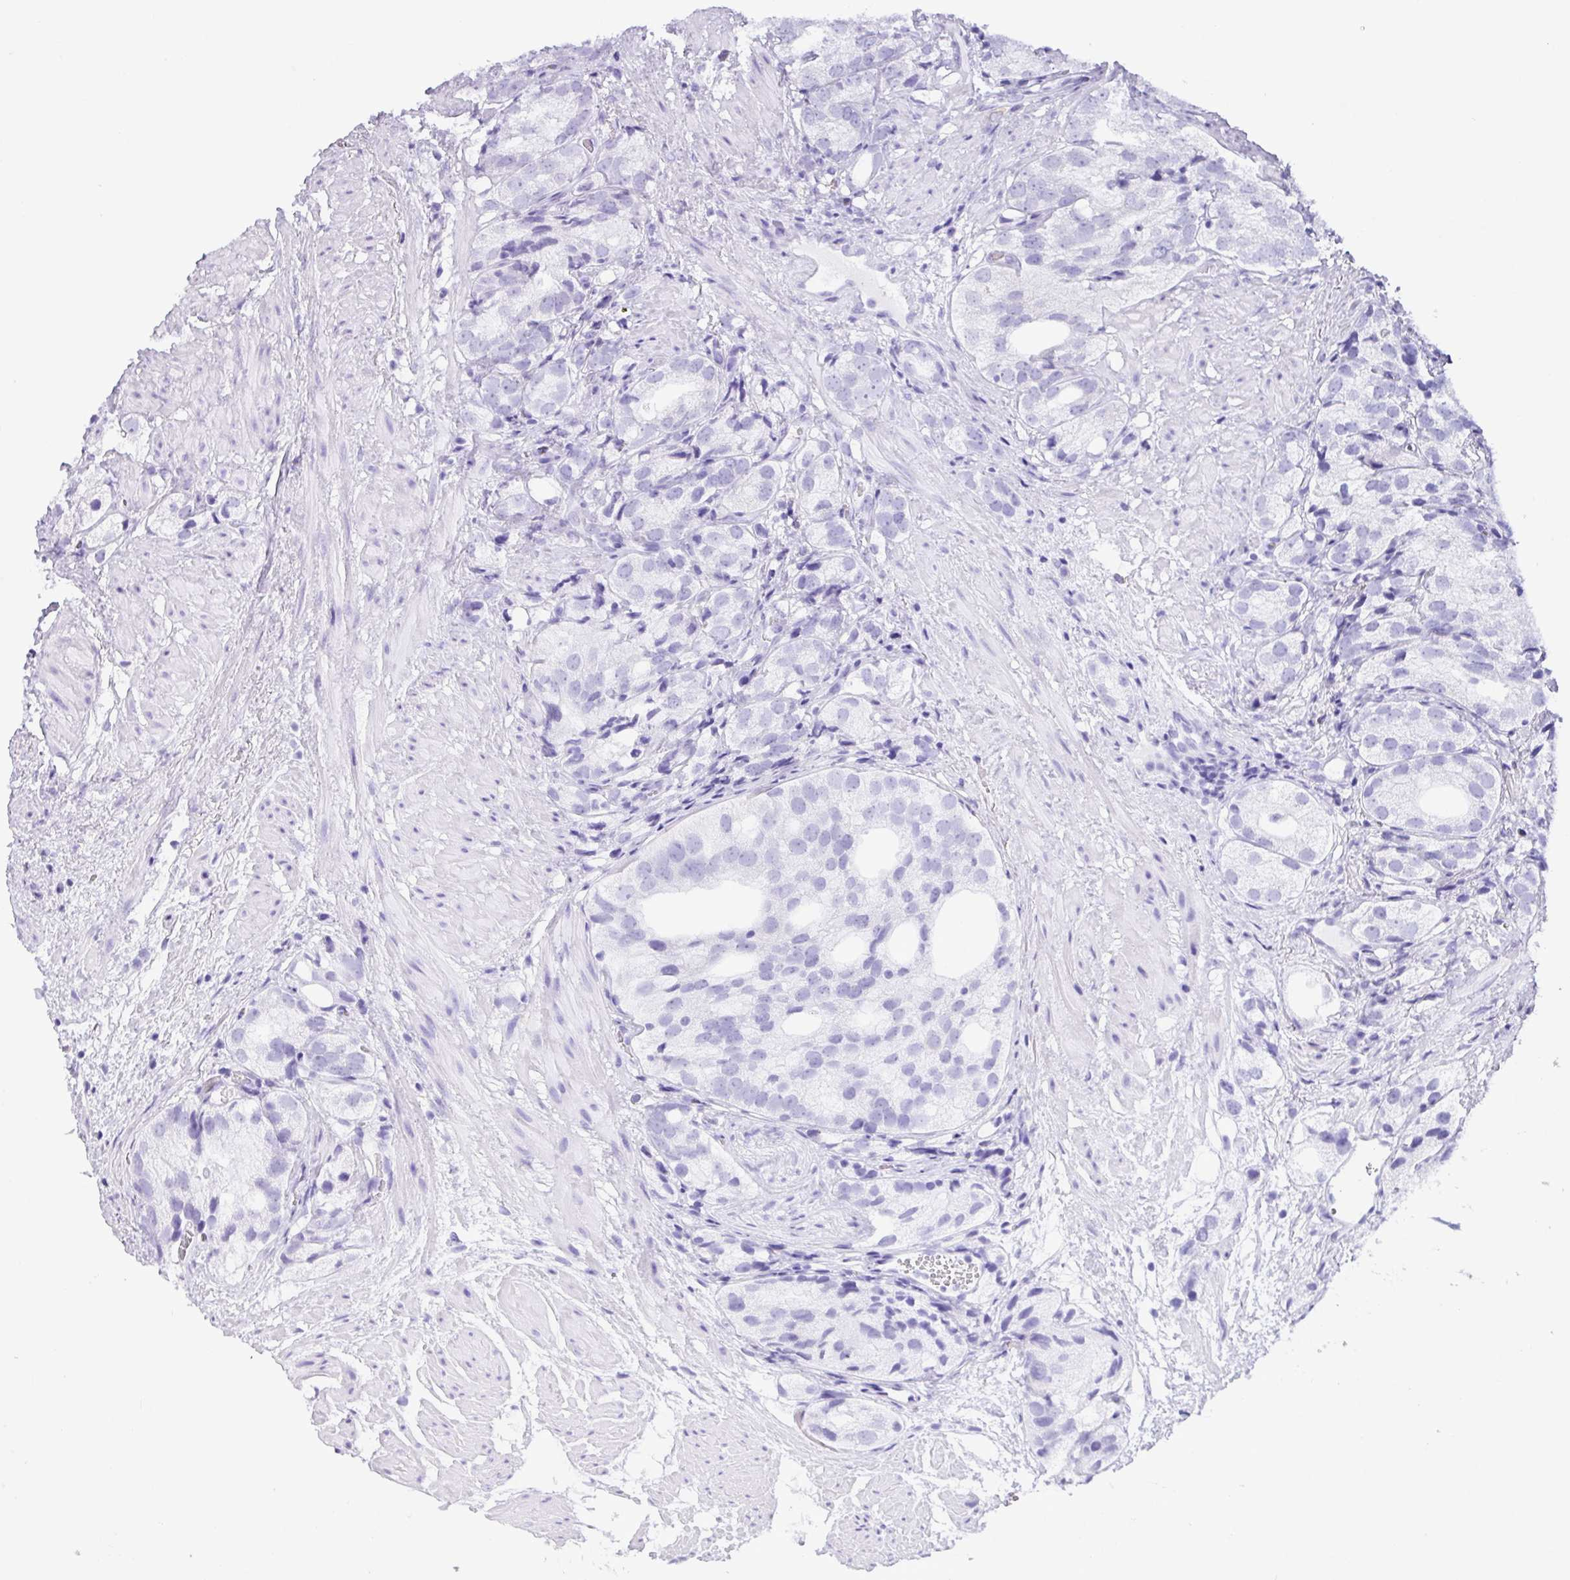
{"staining": {"intensity": "negative", "quantity": "none", "location": "none"}, "tissue": "prostate cancer", "cell_type": "Tumor cells", "image_type": "cancer", "snomed": [{"axis": "morphology", "description": "Adenocarcinoma, High grade"}, {"axis": "topography", "description": "Prostate"}], "caption": "An immunohistochemistry (IHC) micrograph of prostate adenocarcinoma (high-grade) is shown. There is no staining in tumor cells of prostate adenocarcinoma (high-grade).", "gene": "ZNF524", "patient": {"sex": "male", "age": 82}}